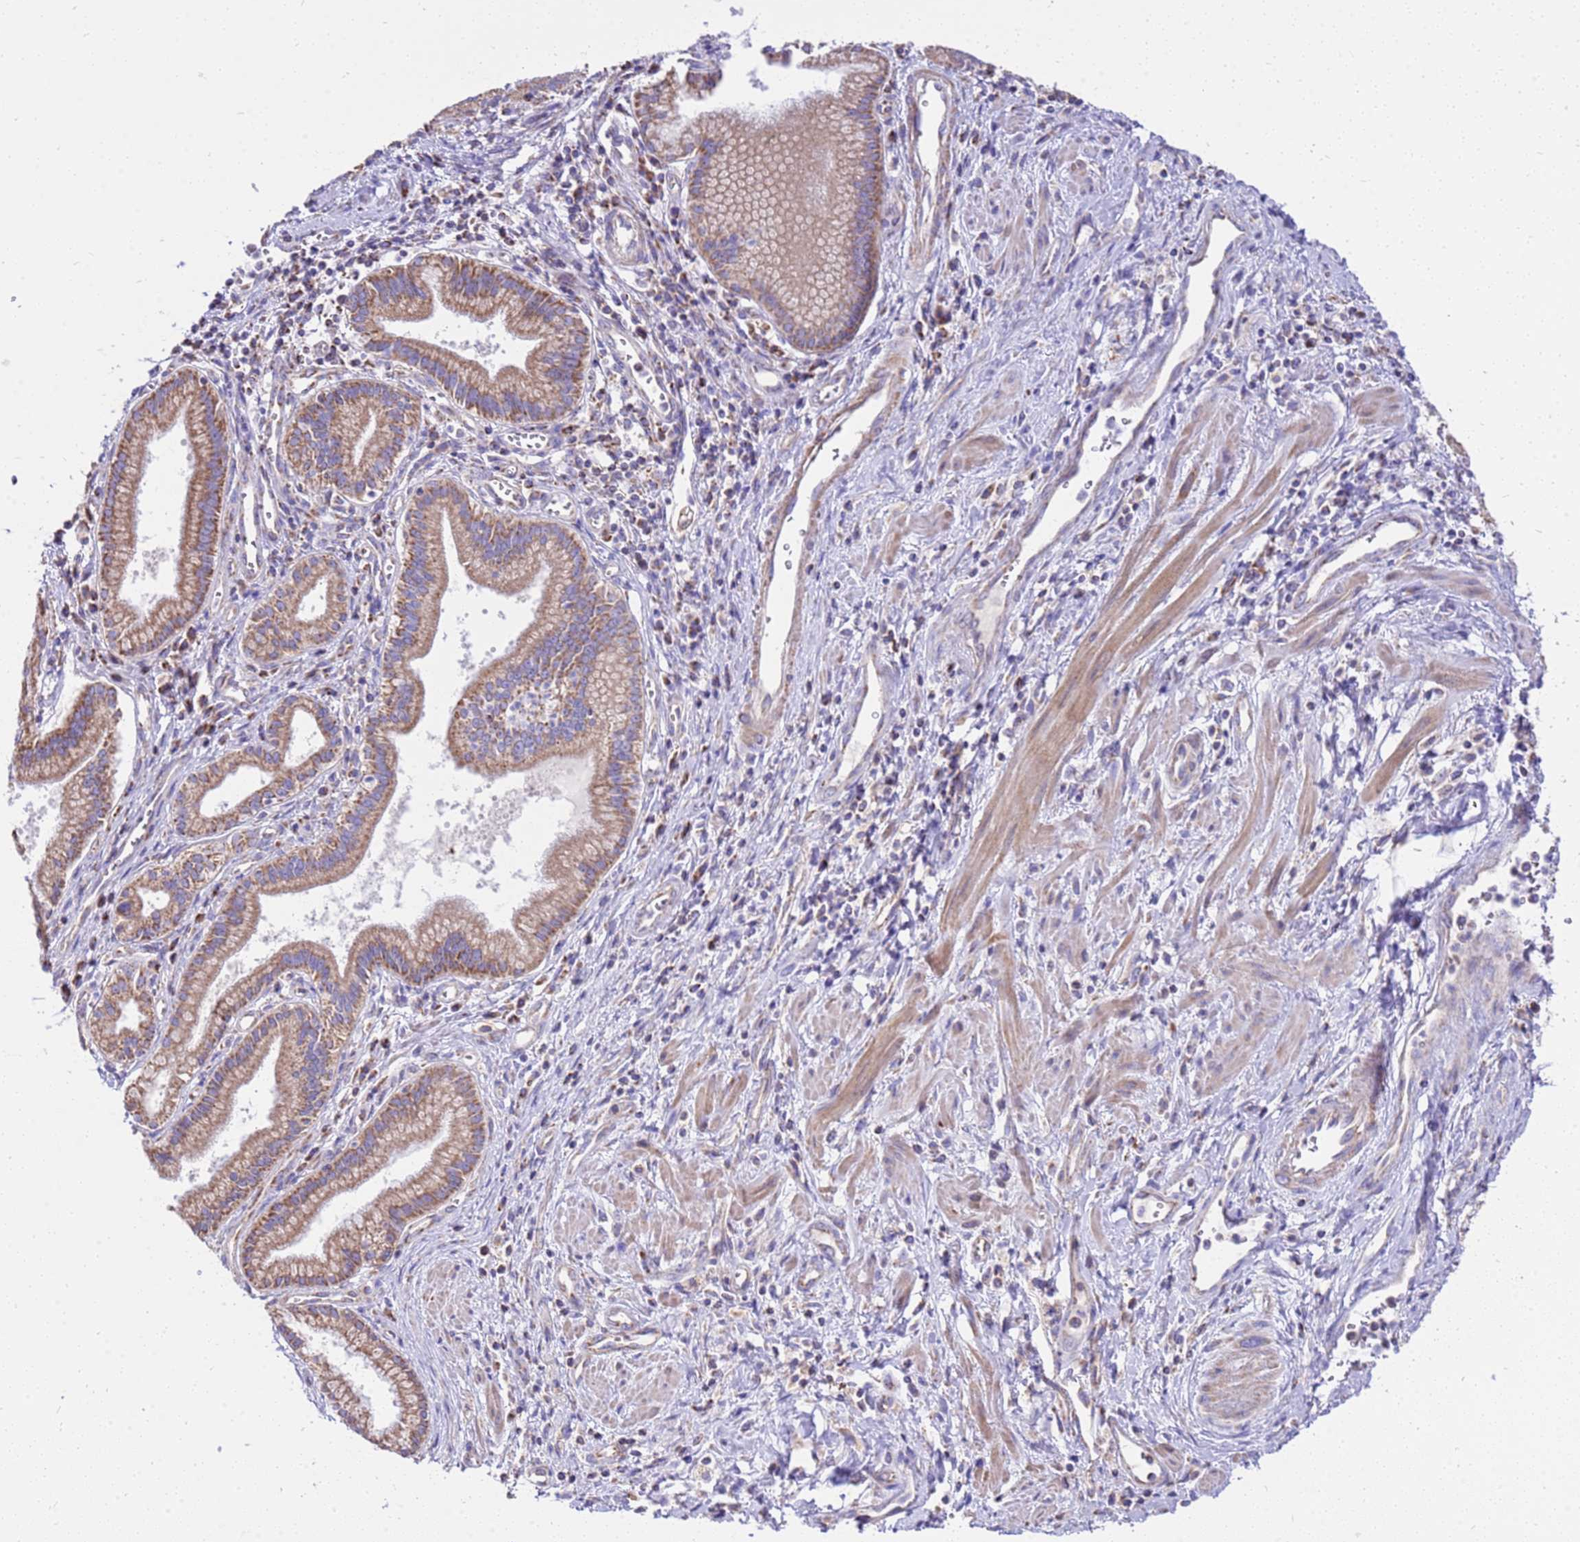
{"staining": {"intensity": "moderate", "quantity": ">75%", "location": "cytoplasmic/membranous"}, "tissue": "pancreatic cancer", "cell_type": "Tumor cells", "image_type": "cancer", "snomed": [{"axis": "morphology", "description": "Adenocarcinoma, NOS"}, {"axis": "topography", "description": "Pancreas"}], "caption": "Protein expression analysis of pancreatic cancer displays moderate cytoplasmic/membranous positivity in about >75% of tumor cells.", "gene": "RNF165", "patient": {"sex": "male", "age": 78}}